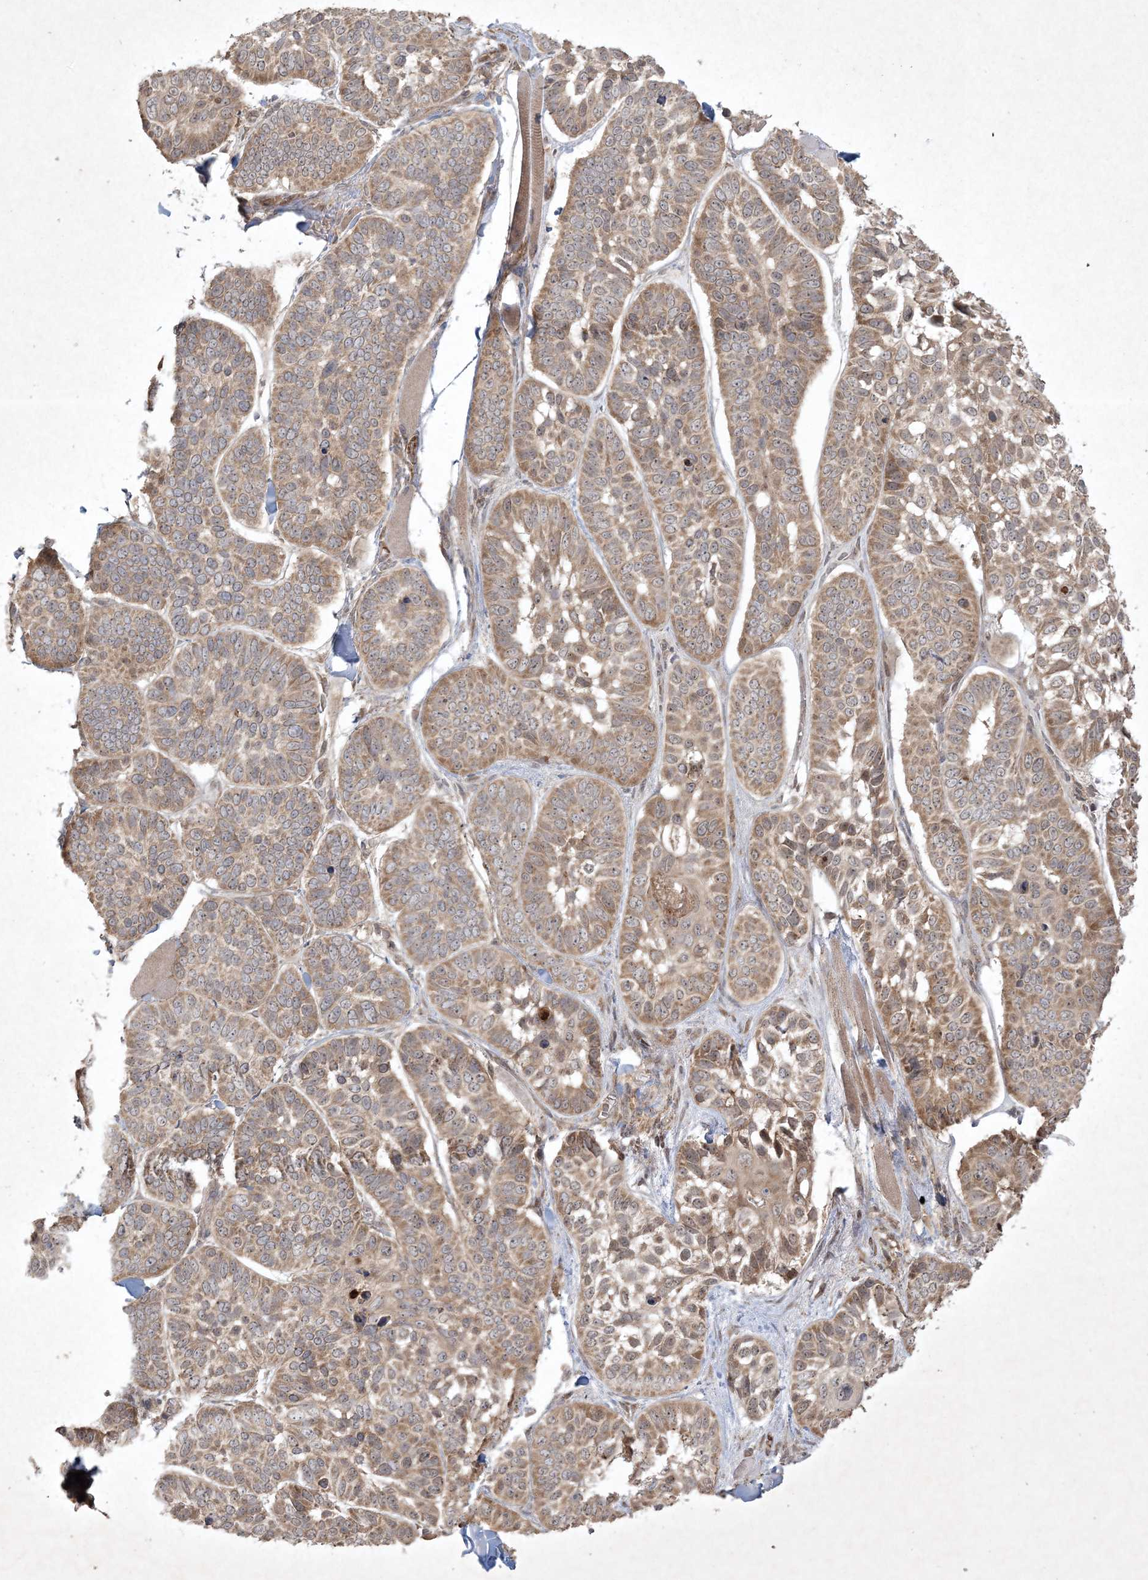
{"staining": {"intensity": "moderate", "quantity": ">75%", "location": "cytoplasmic/membranous,nuclear"}, "tissue": "skin cancer", "cell_type": "Tumor cells", "image_type": "cancer", "snomed": [{"axis": "morphology", "description": "Basal cell carcinoma"}, {"axis": "topography", "description": "Skin"}], "caption": "Tumor cells show medium levels of moderate cytoplasmic/membranous and nuclear positivity in approximately >75% of cells in skin cancer.", "gene": "NRBP2", "patient": {"sex": "male", "age": 62}}